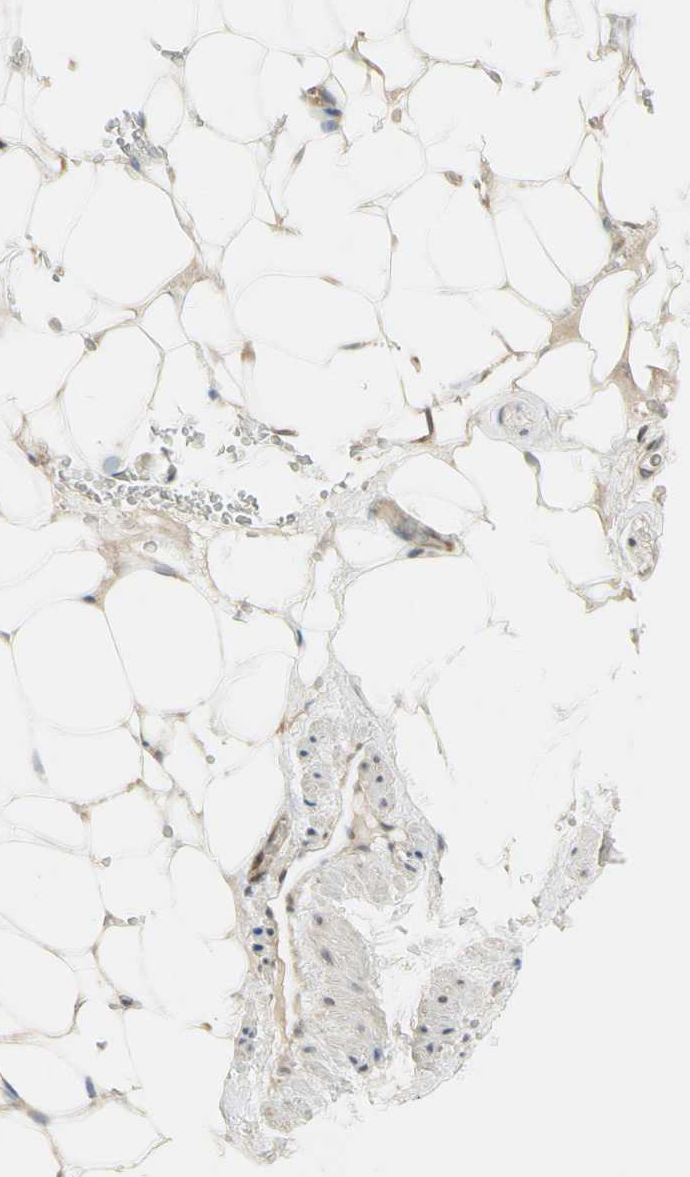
{"staining": {"intensity": "moderate", "quantity": ">75%", "location": "cytoplasmic/membranous"}, "tissue": "adipose tissue", "cell_type": "Adipocytes", "image_type": "normal", "snomed": [{"axis": "morphology", "description": "Normal tissue, NOS"}, {"axis": "topography", "description": "Peripheral nerve tissue"}], "caption": "Benign adipose tissue displays moderate cytoplasmic/membranous positivity in about >75% of adipocytes, visualized by immunohistochemistry.", "gene": "RASGRF1", "patient": {"sex": "male", "age": 70}}